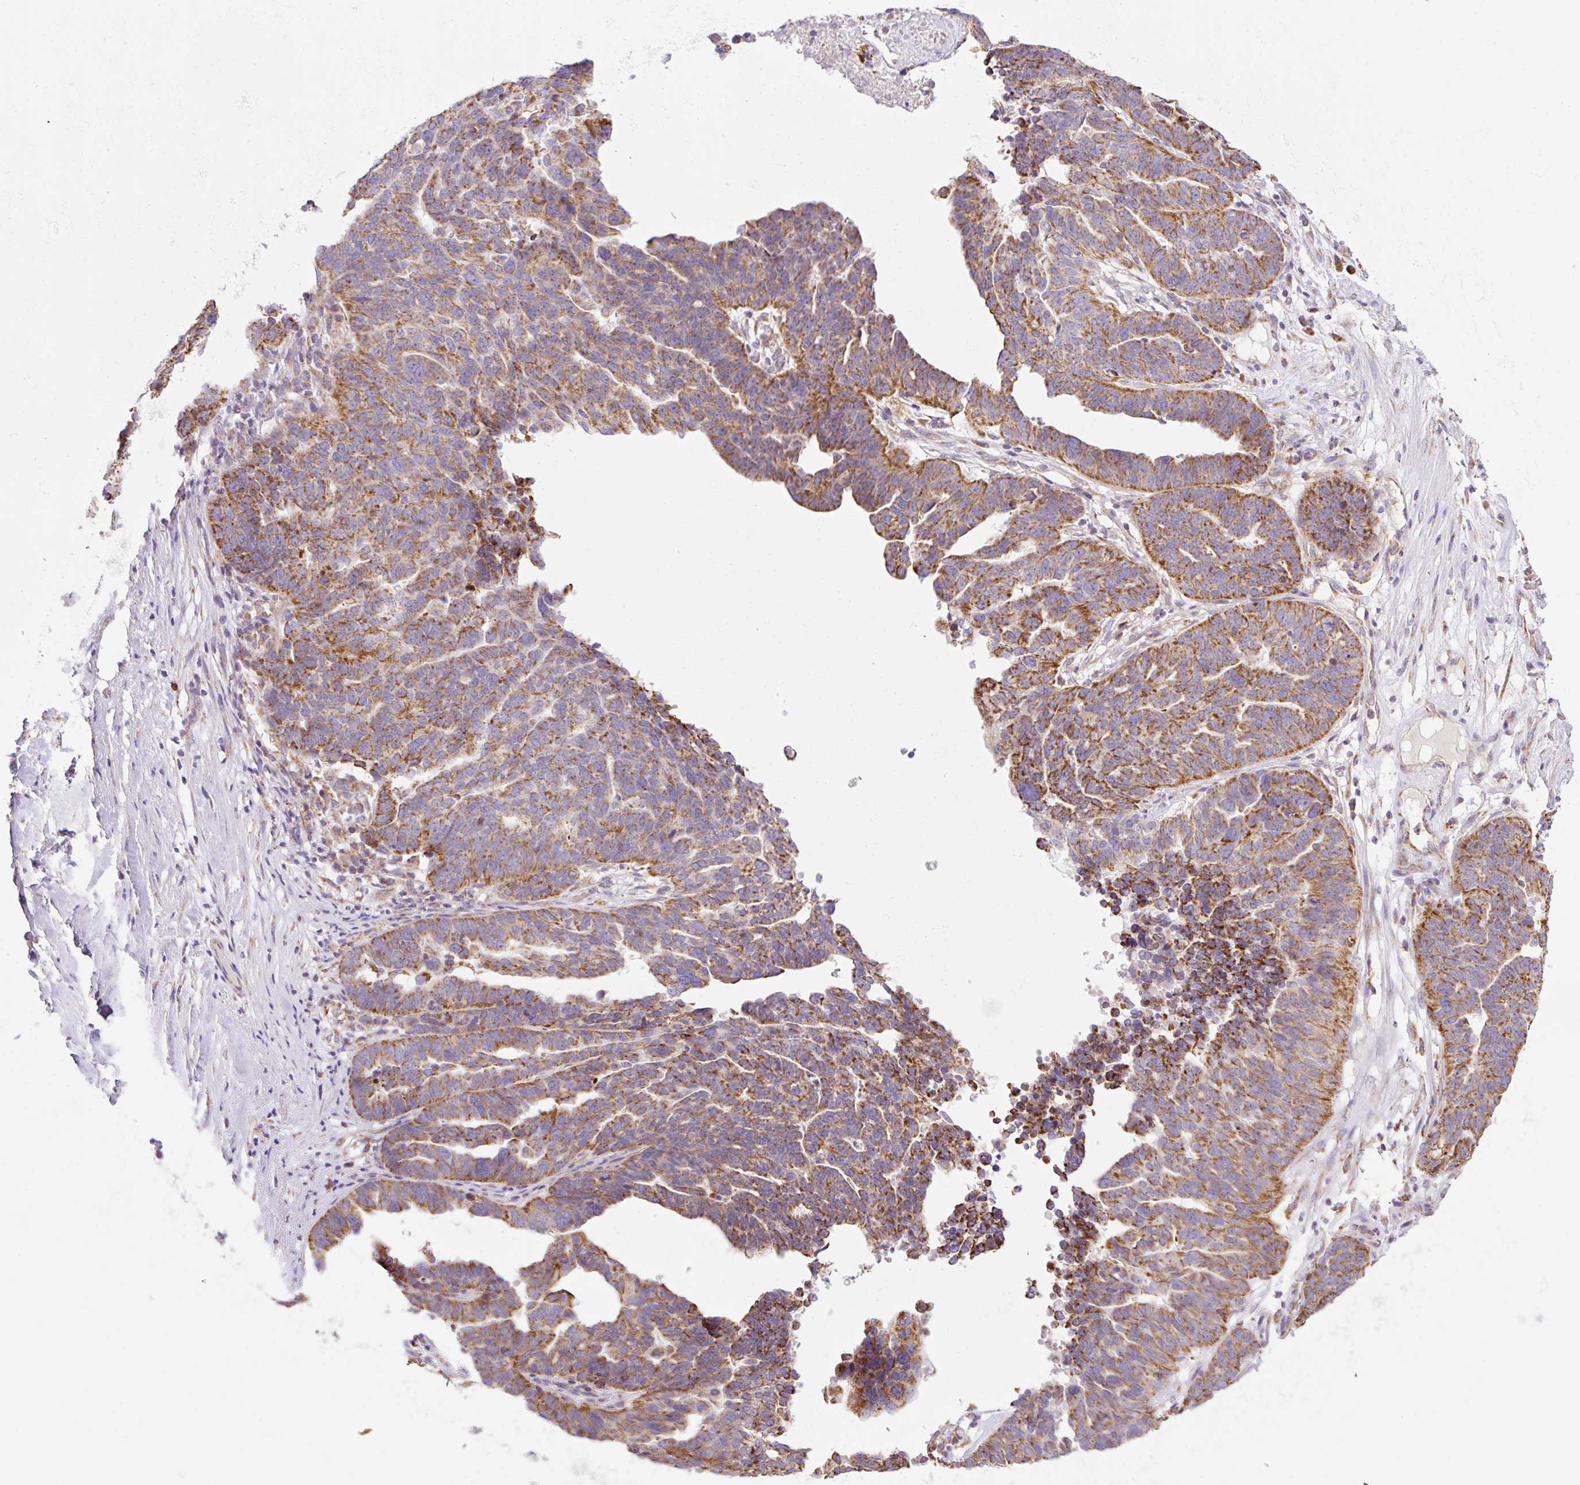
{"staining": {"intensity": "strong", "quantity": ">75%", "location": "cytoplasmic/membranous"}, "tissue": "ovarian cancer", "cell_type": "Tumor cells", "image_type": "cancer", "snomed": [{"axis": "morphology", "description": "Cystadenocarcinoma, serous, NOS"}, {"axis": "topography", "description": "Ovary"}], "caption": "IHC (DAB) staining of ovarian cancer displays strong cytoplasmic/membranous protein positivity in about >75% of tumor cells. IHC stains the protein of interest in brown and the nuclei are stained blue.", "gene": "GOSR2", "patient": {"sex": "female", "age": 59}}